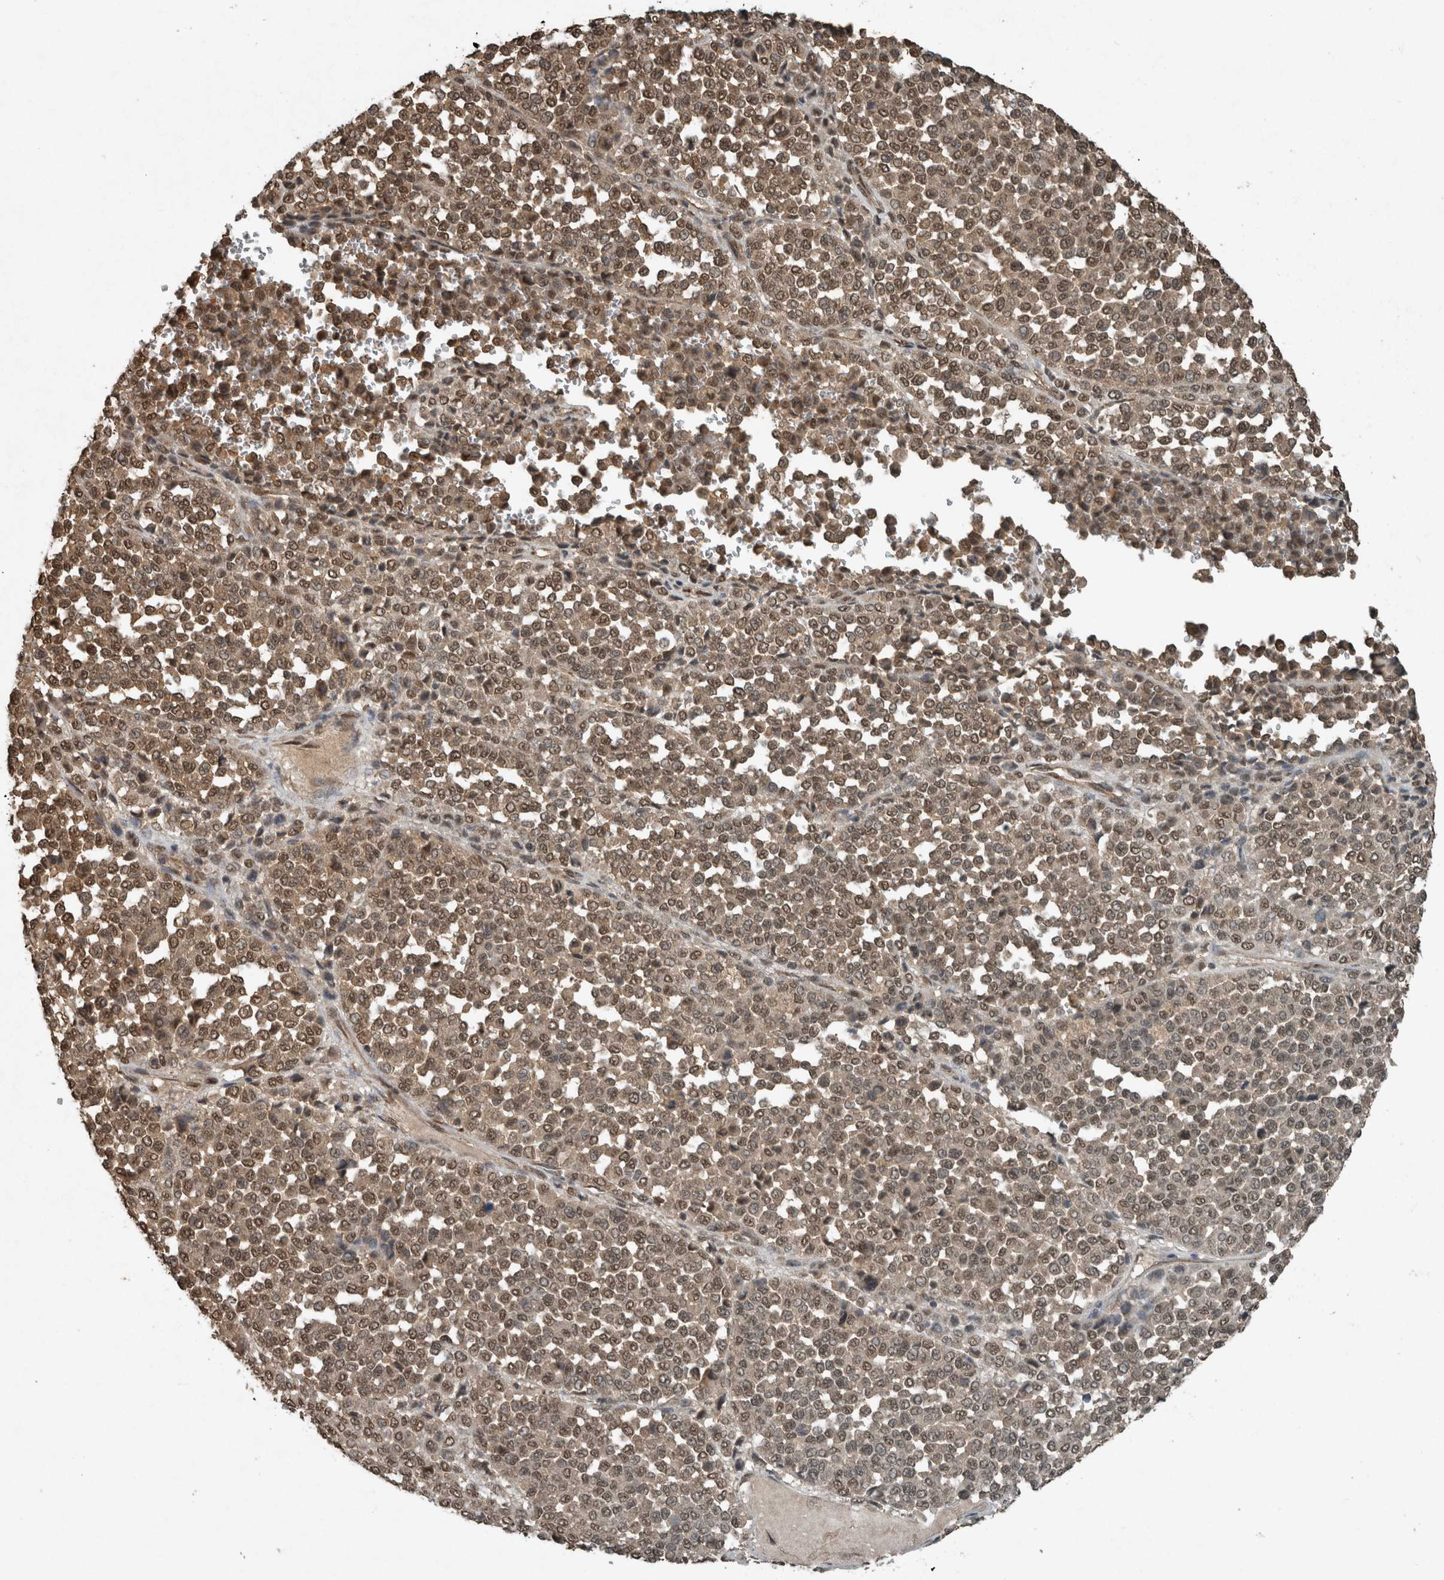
{"staining": {"intensity": "moderate", "quantity": ">75%", "location": "cytoplasmic/membranous,nuclear"}, "tissue": "melanoma", "cell_type": "Tumor cells", "image_type": "cancer", "snomed": [{"axis": "morphology", "description": "Malignant melanoma, Metastatic site"}, {"axis": "topography", "description": "Pancreas"}], "caption": "Melanoma was stained to show a protein in brown. There is medium levels of moderate cytoplasmic/membranous and nuclear staining in about >75% of tumor cells.", "gene": "ARHGEF12", "patient": {"sex": "female", "age": 30}}